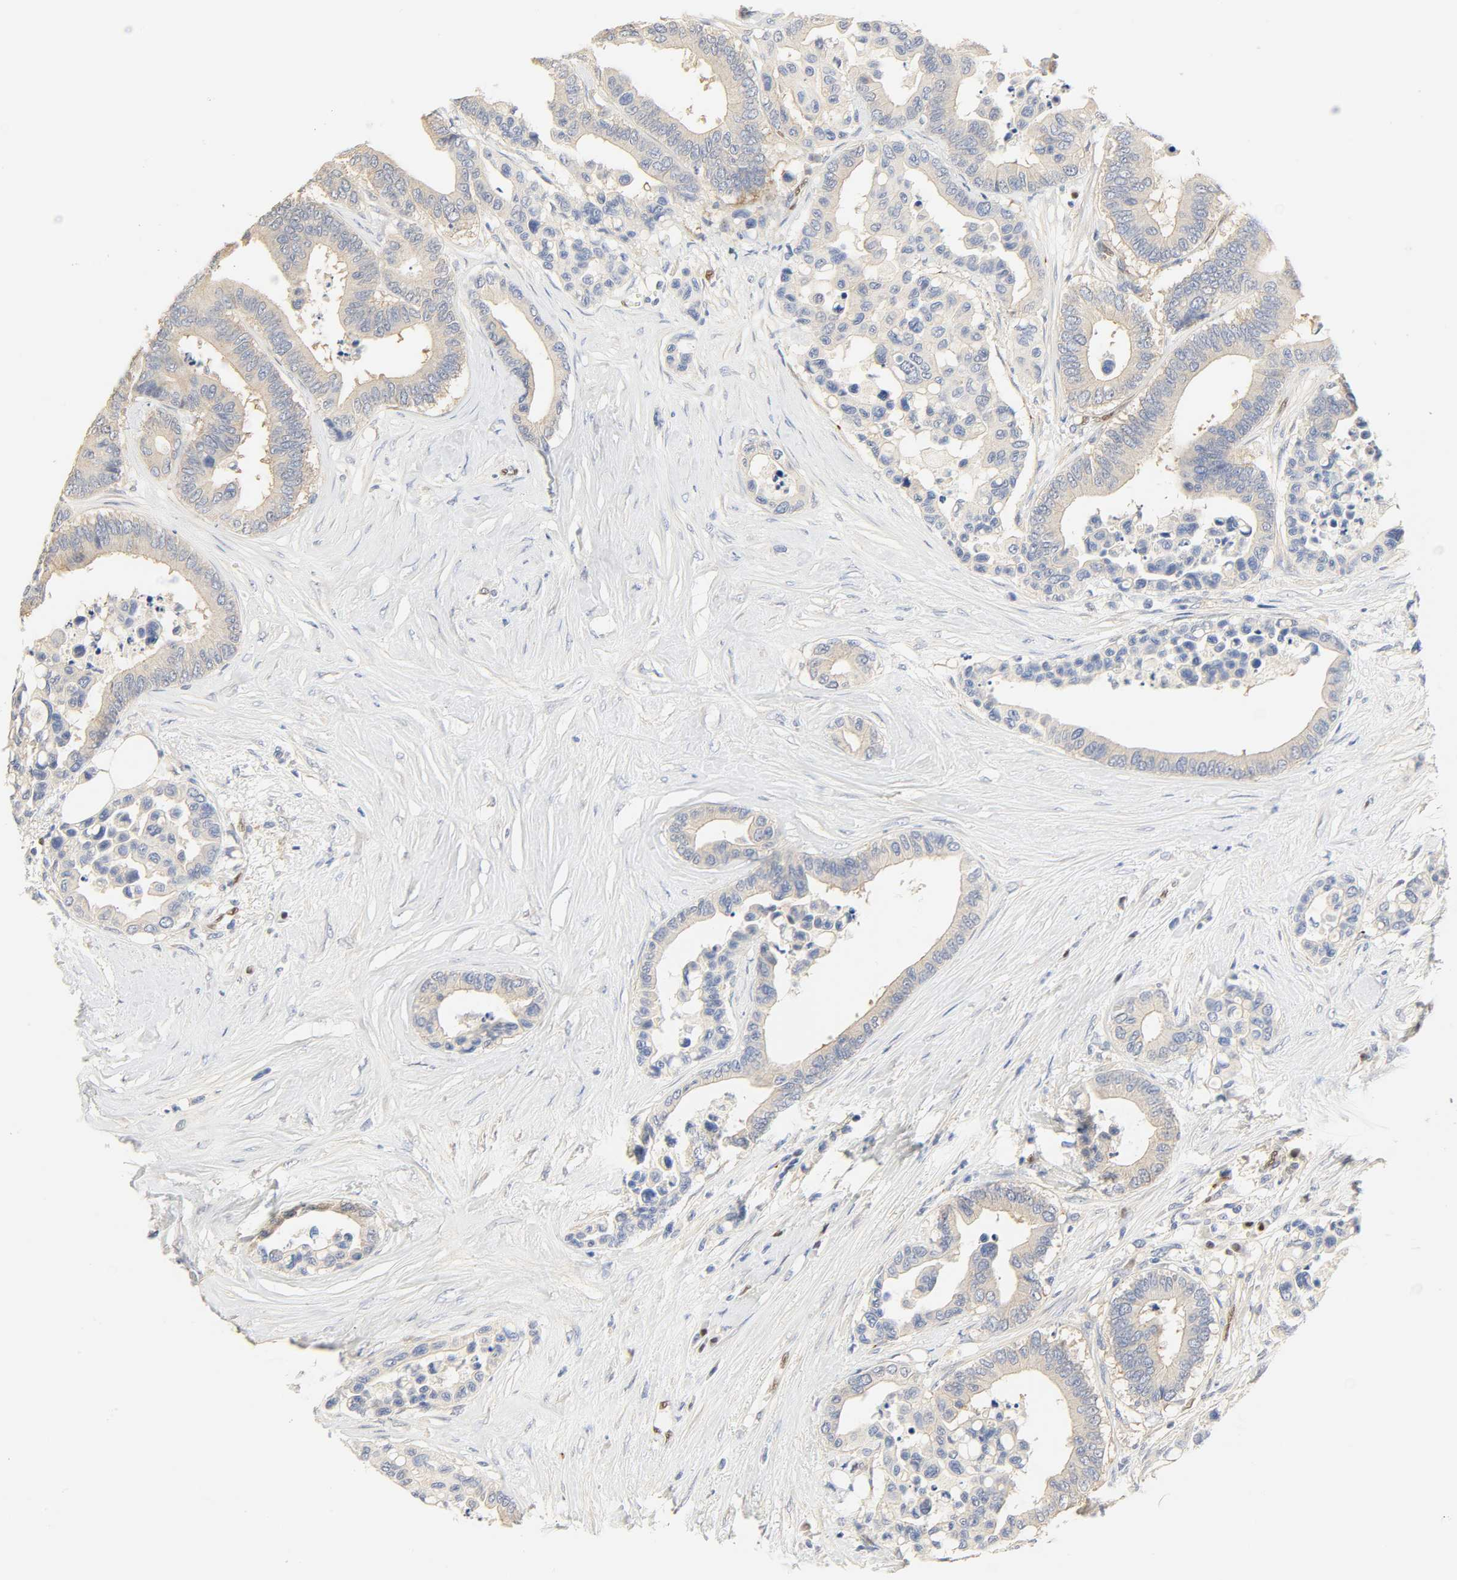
{"staining": {"intensity": "negative", "quantity": "none", "location": "none"}, "tissue": "colorectal cancer", "cell_type": "Tumor cells", "image_type": "cancer", "snomed": [{"axis": "morphology", "description": "Adenocarcinoma, NOS"}, {"axis": "topography", "description": "Colon"}], "caption": "Photomicrograph shows no significant protein expression in tumor cells of adenocarcinoma (colorectal).", "gene": "BORCS8-MEF2B", "patient": {"sex": "male", "age": 82}}